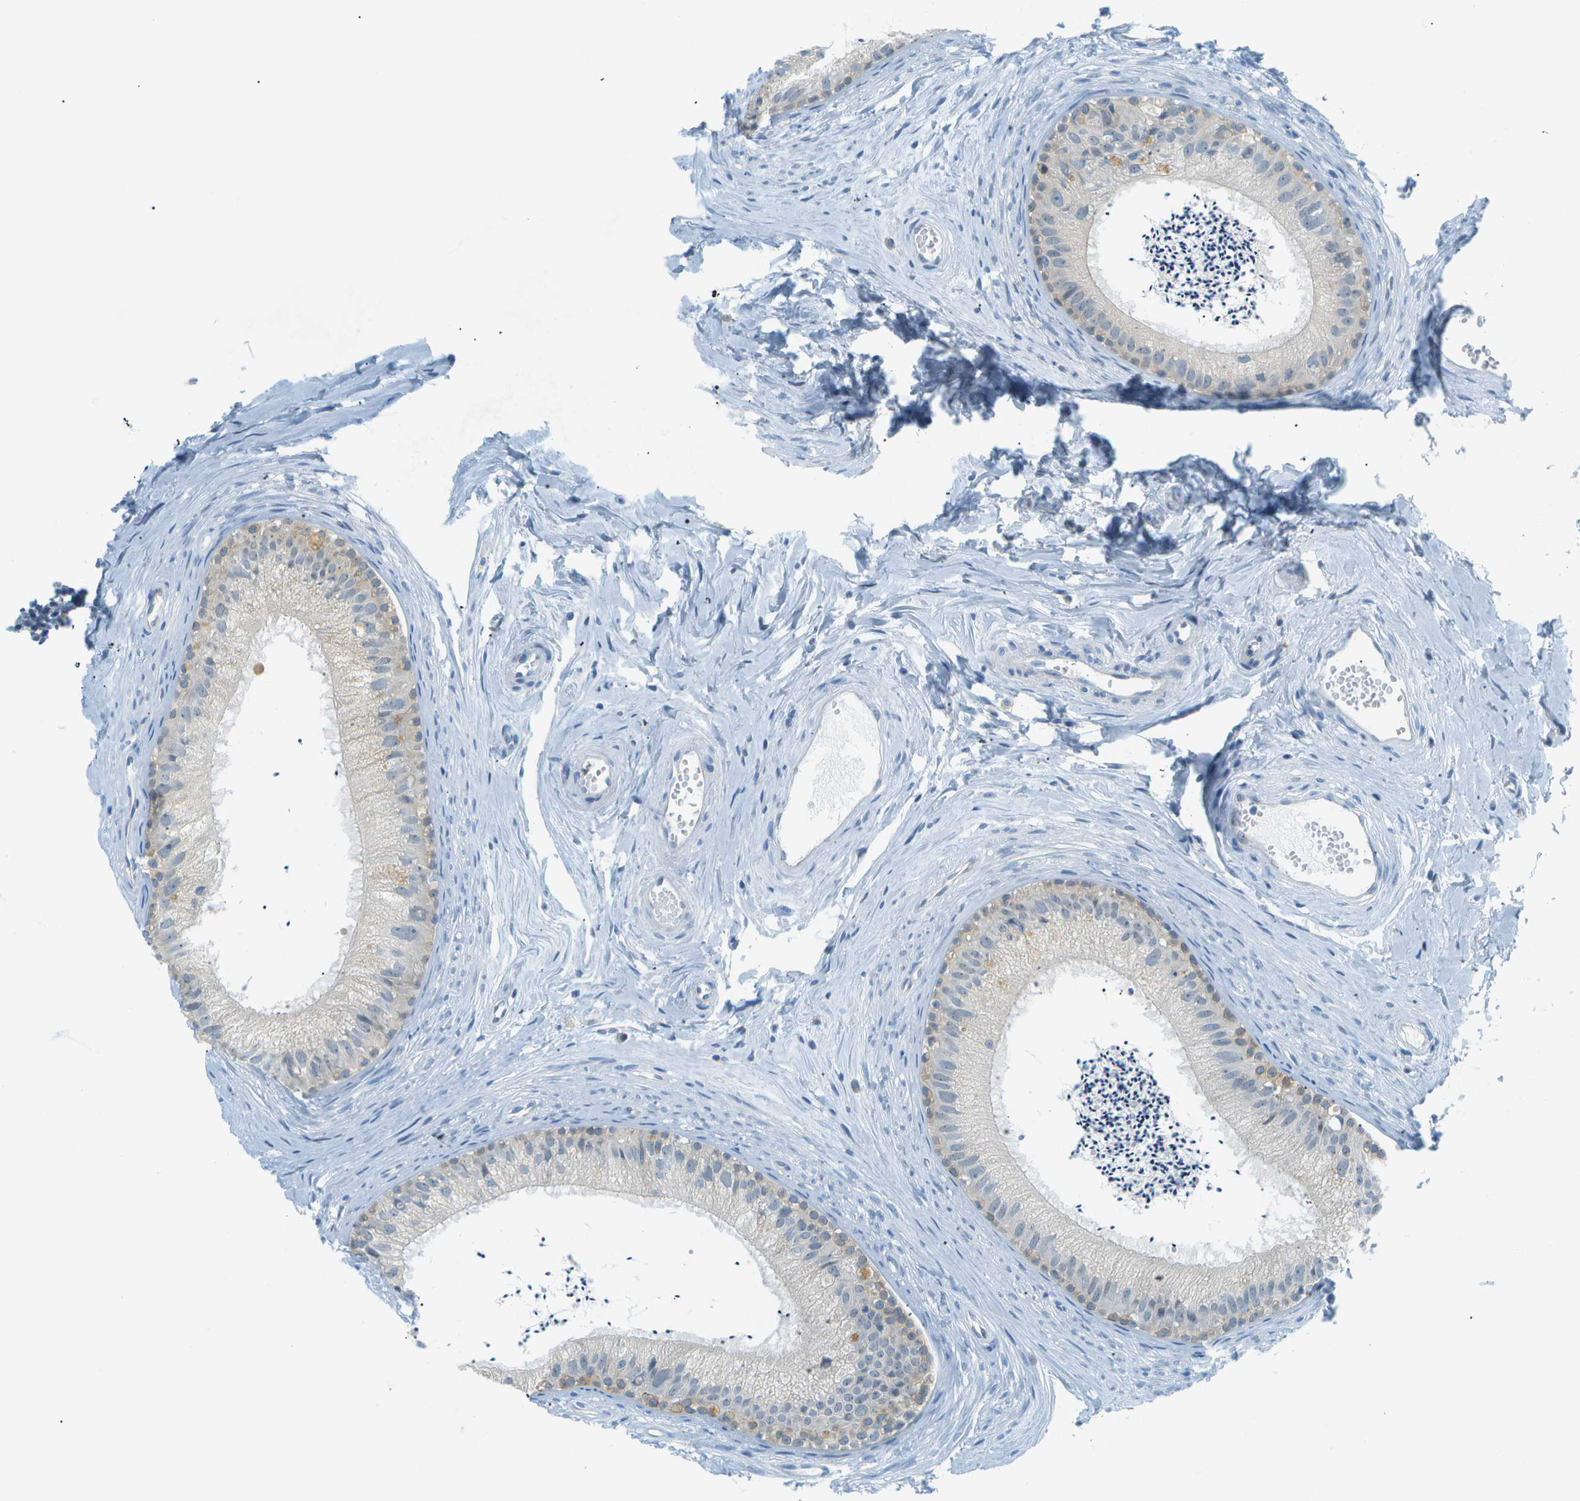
{"staining": {"intensity": "moderate", "quantity": "<25%", "location": "cytoplasmic/membranous"}, "tissue": "epididymis", "cell_type": "Glandular cells", "image_type": "normal", "snomed": [{"axis": "morphology", "description": "Normal tissue, NOS"}, {"axis": "topography", "description": "Epididymis"}], "caption": "Moderate cytoplasmic/membranous staining for a protein is seen in approximately <25% of glandular cells of benign epididymis using immunohistochemistry (IHC).", "gene": "SMYD5", "patient": {"sex": "male", "age": 56}}